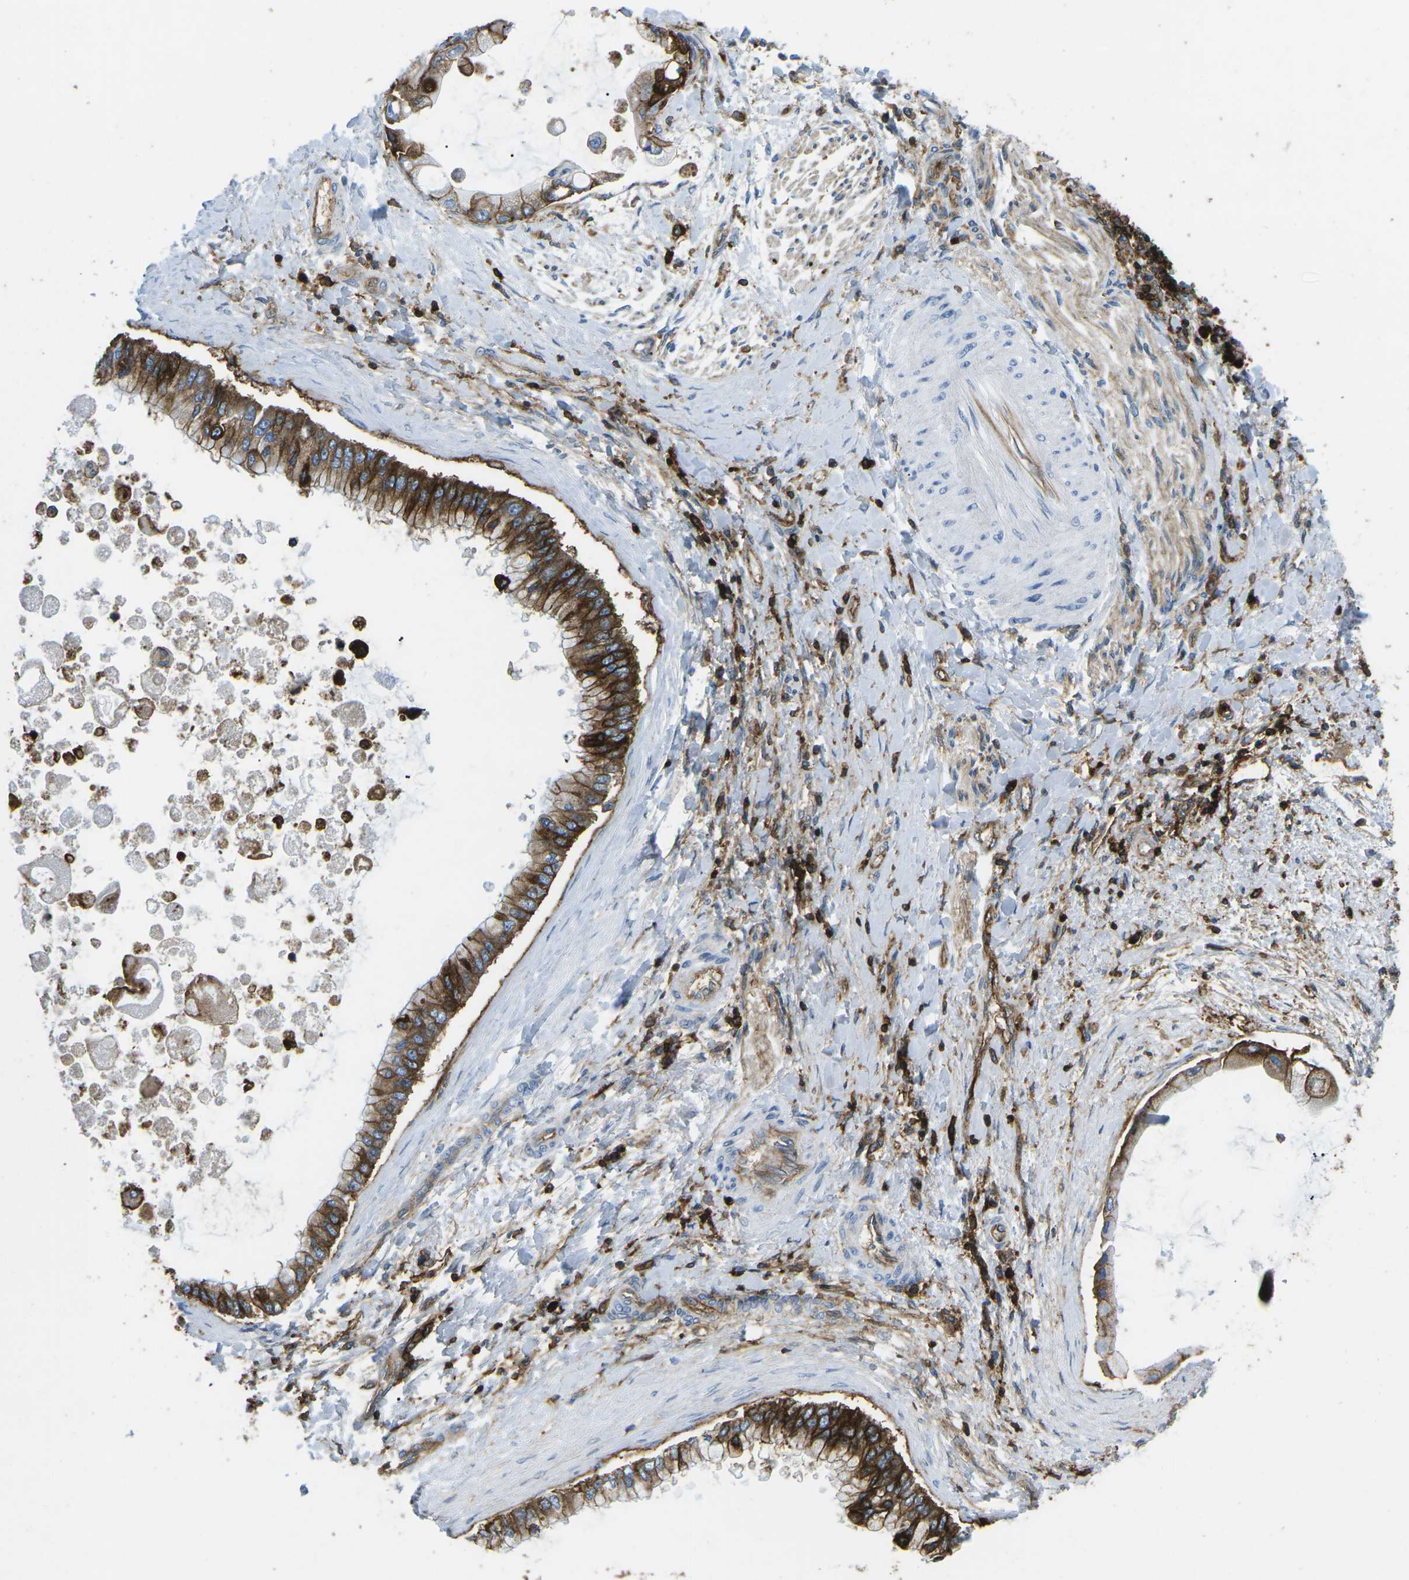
{"staining": {"intensity": "strong", "quantity": ">75%", "location": "cytoplasmic/membranous"}, "tissue": "liver cancer", "cell_type": "Tumor cells", "image_type": "cancer", "snomed": [{"axis": "morphology", "description": "Cholangiocarcinoma"}, {"axis": "topography", "description": "Liver"}], "caption": "Protein expression by immunohistochemistry demonstrates strong cytoplasmic/membranous positivity in approximately >75% of tumor cells in cholangiocarcinoma (liver). Immunohistochemistry stains the protein in brown and the nuclei are stained blue.", "gene": "HLA-B", "patient": {"sex": "male", "age": 50}}